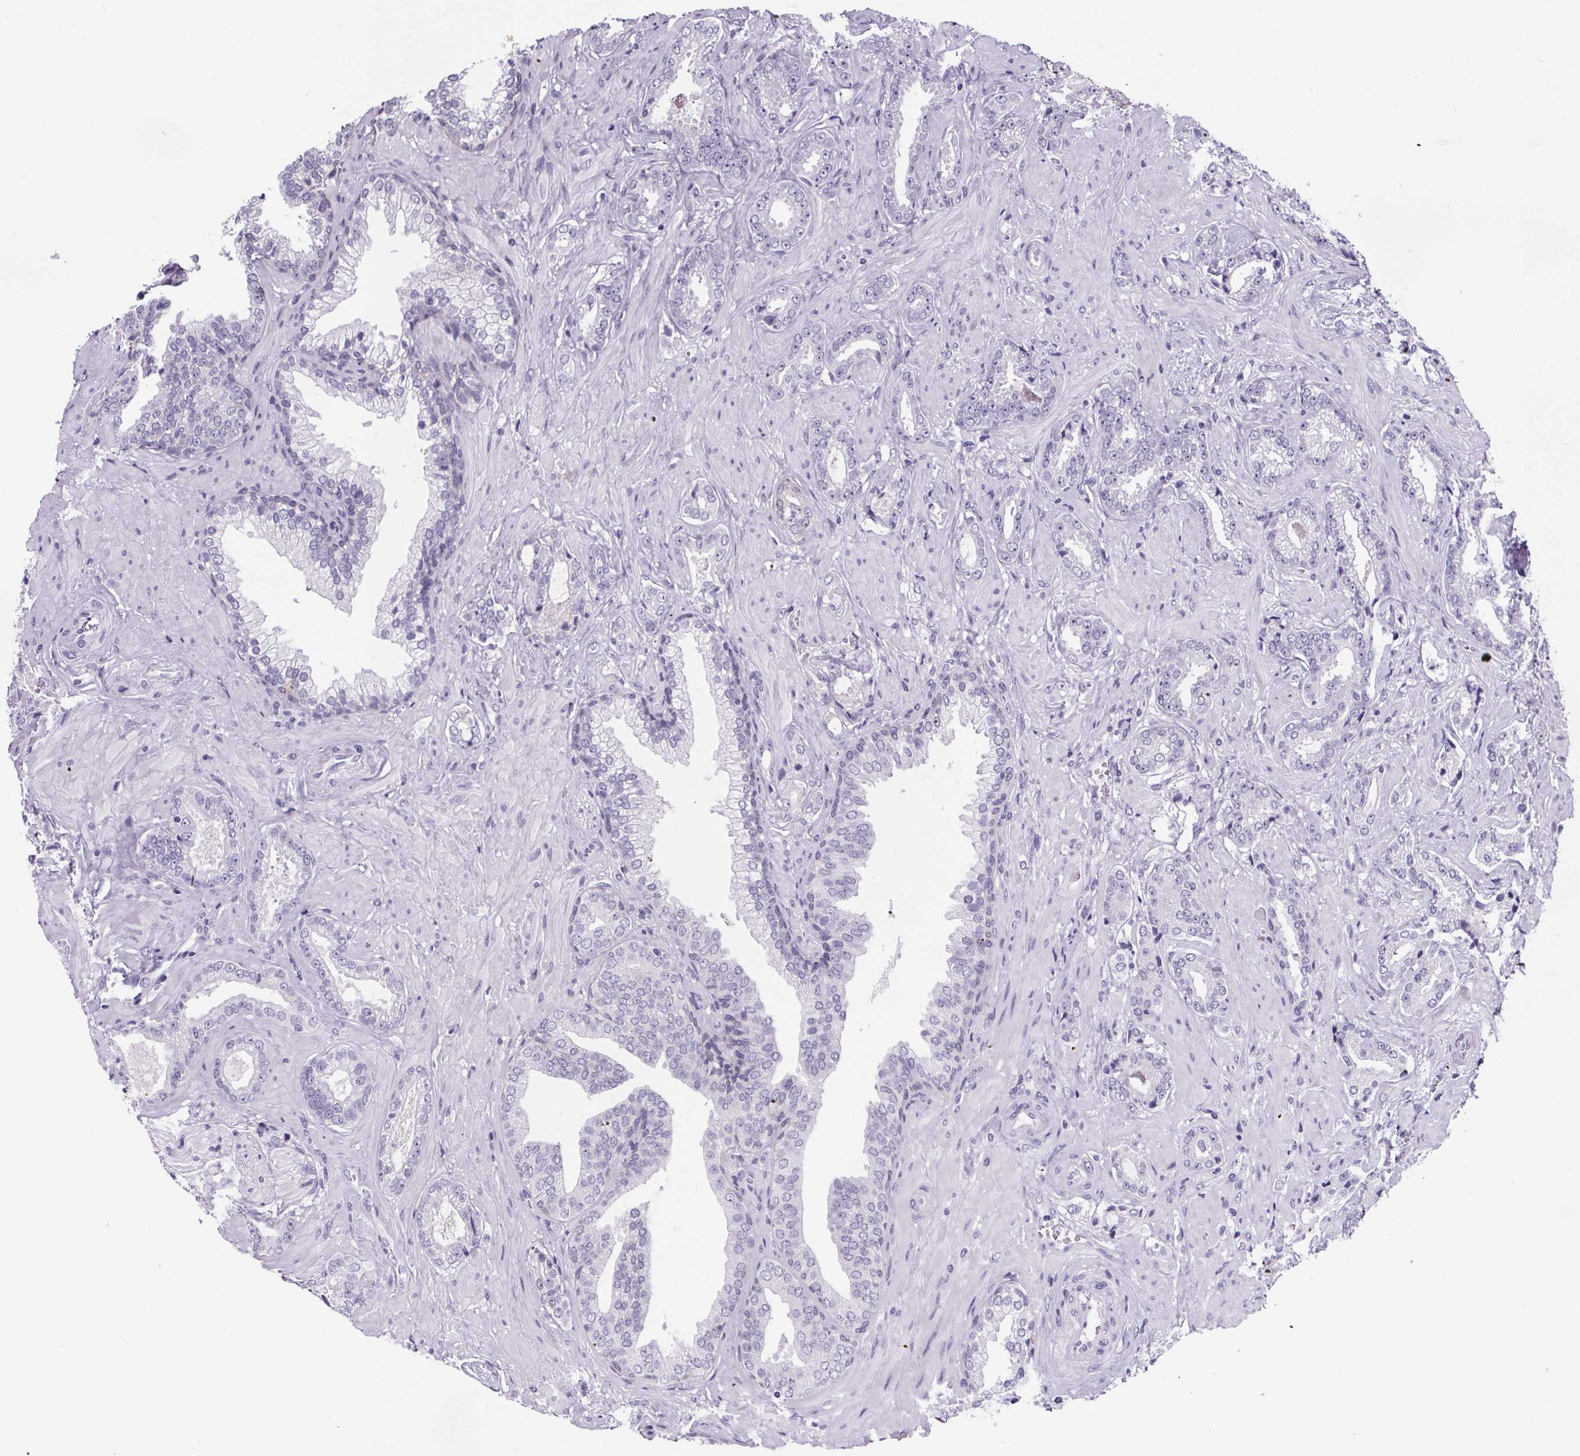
{"staining": {"intensity": "negative", "quantity": "none", "location": "none"}, "tissue": "prostate cancer", "cell_type": "Tumor cells", "image_type": "cancer", "snomed": [{"axis": "morphology", "description": "Adenocarcinoma, Low grade"}, {"axis": "topography", "description": "Prostate"}], "caption": "Tumor cells show no significant protein staining in prostate adenocarcinoma (low-grade).", "gene": "CUBN", "patient": {"sex": "male", "age": 61}}